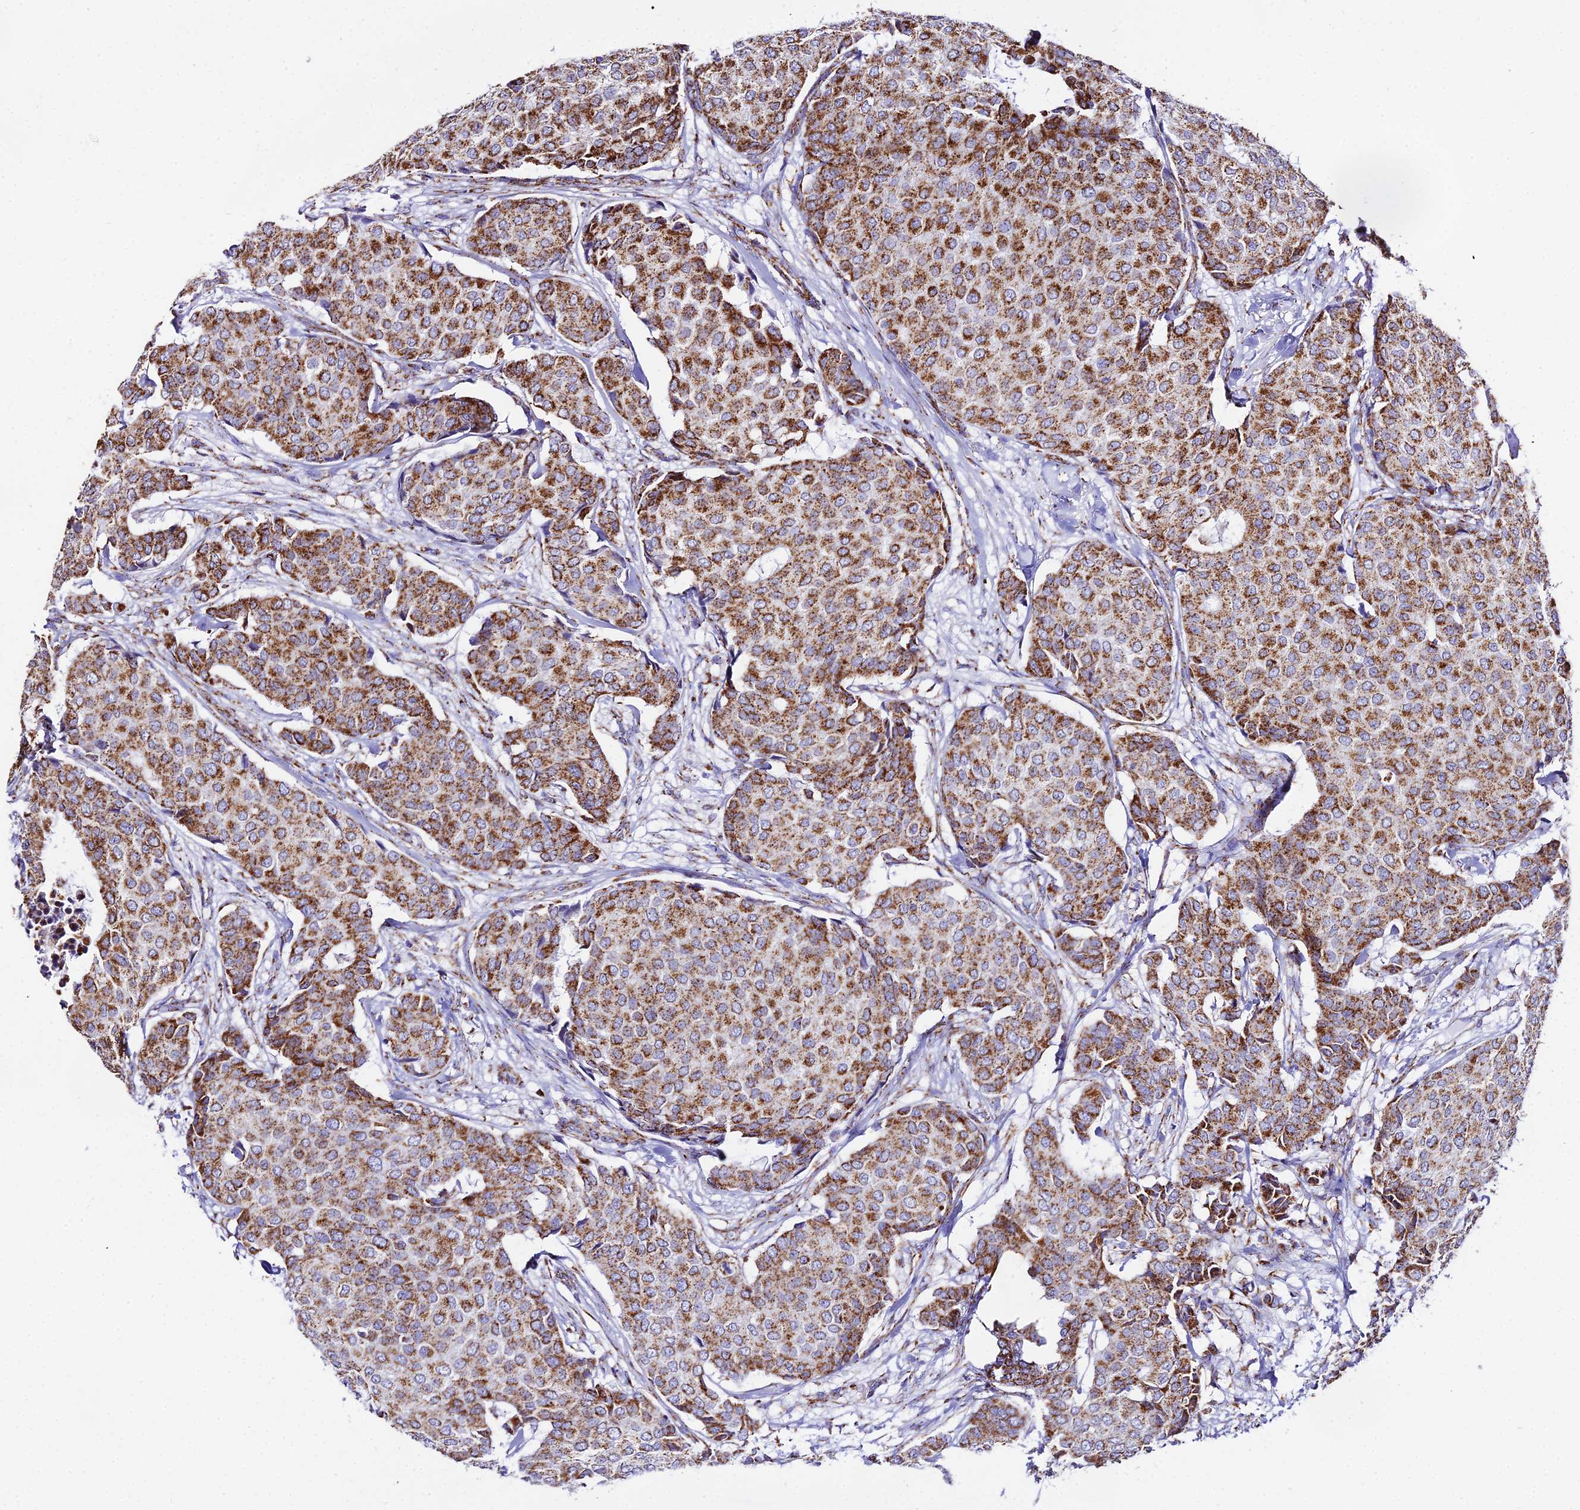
{"staining": {"intensity": "moderate", "quantity": ">75%", "location": "cytoplasmic/membranous"}, "tissue": "breast cancer", "cell_type": "Tumor cells", "image_type": "cancer", "snomed": [{"axis": "morphology", "description": "Duct carcinoma"}, {"axis": "topography", "description": "Breast"}], "caption": "This micrograph displays breast cancer (infiltrating ductal carcinoma) stained with IHC to label a protein in brown. The cytoplasmic/membranous of tumor cells show moderate positivity for the protein. Nuclei are counter-stained blue.", "gene": "ATP5PD", "patient": {"sex": "female", "age": 75}}